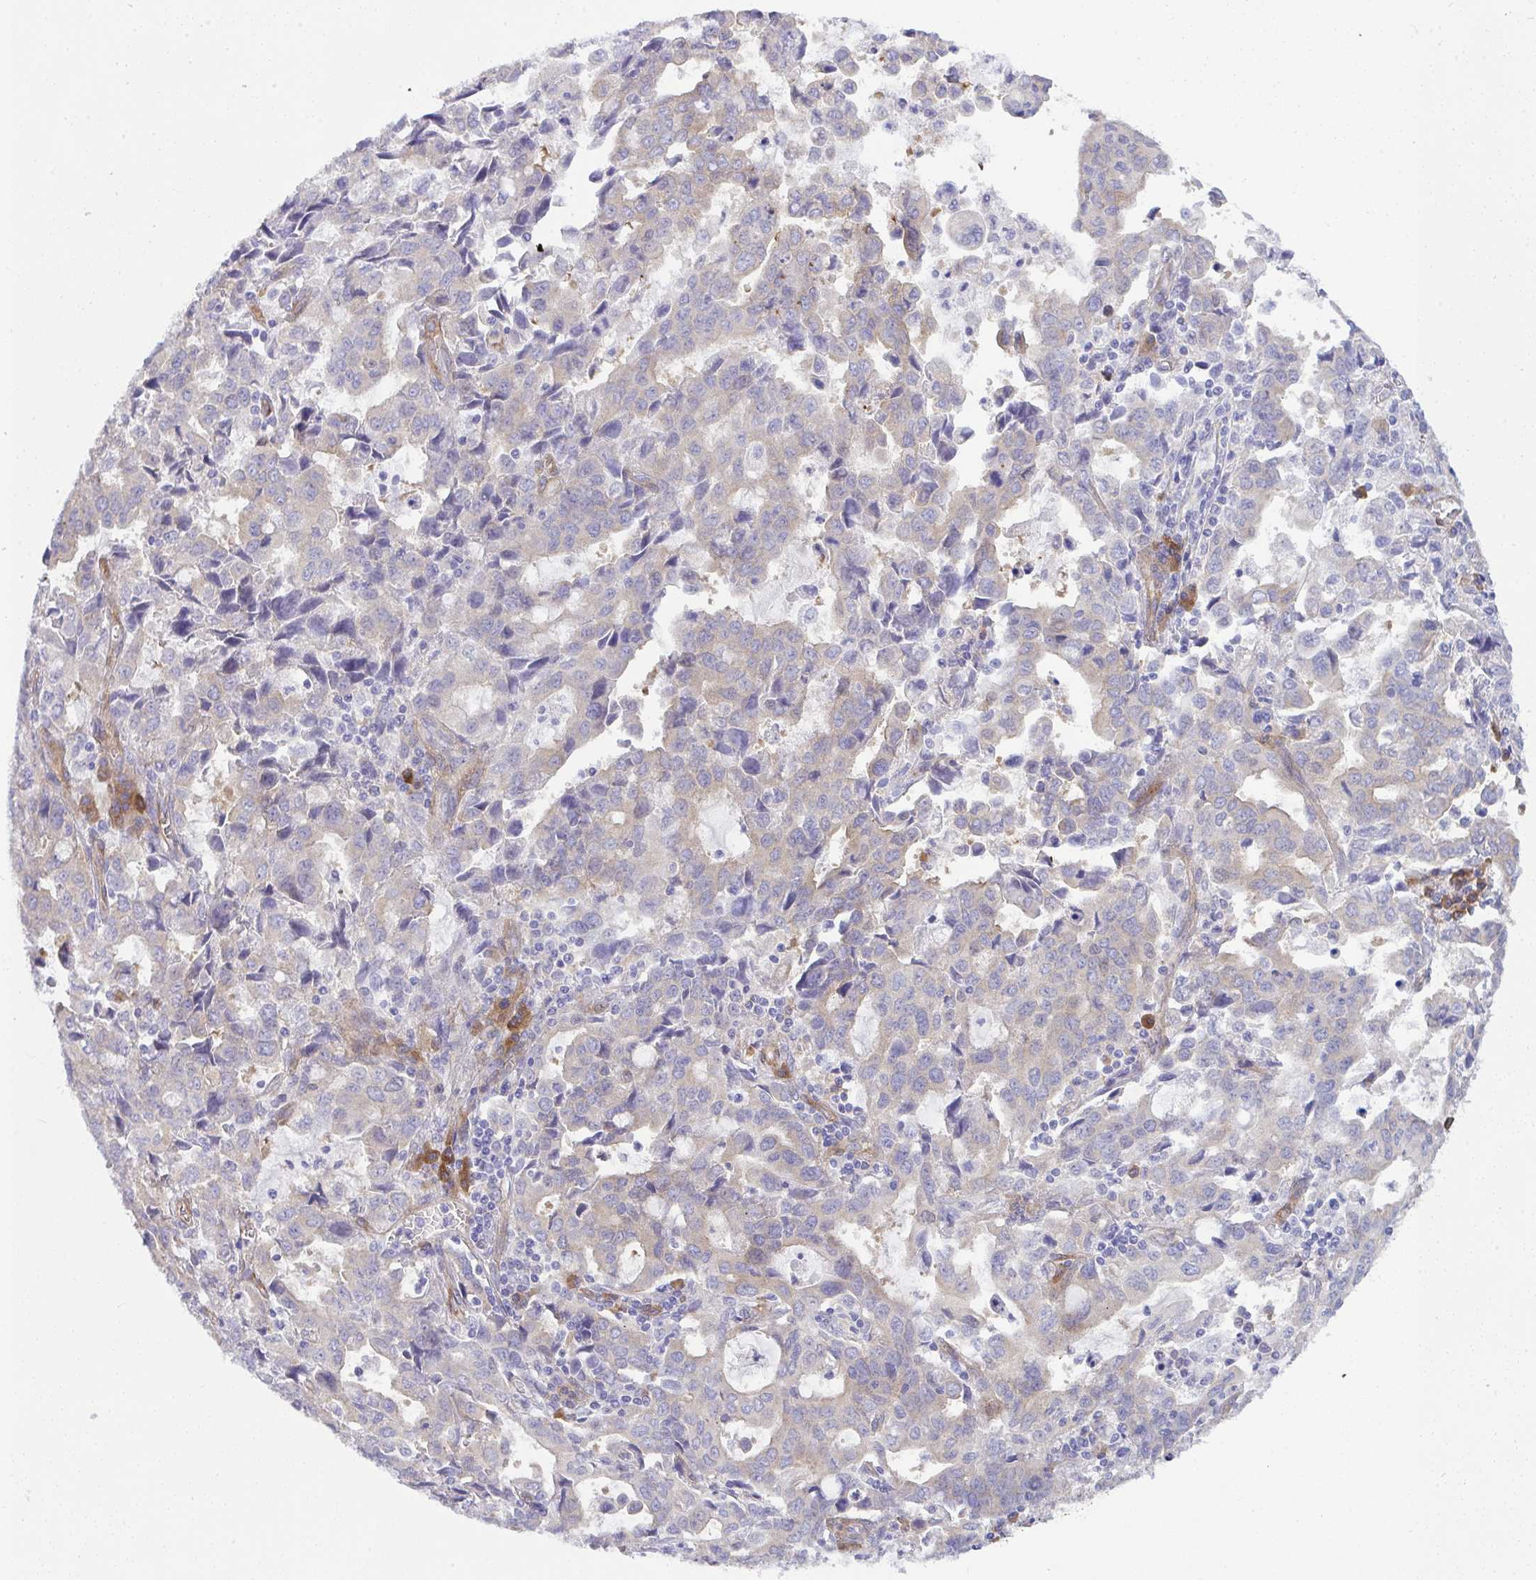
{"staining": {"intensity": "weak", "quantity": "<25%", "location": "cytoplasmic/membranous"}, "tissue": "stomach cancer", "cell_type": "Tumor cells", "image_type": "cancer", "snomed": [{"axis": "morphology", "description": "Adenocarcinoma, NOS"}, {"axis": "topography", "description": "Stomach, upper"}], "caption": "Immunohistochemical staining of stomach cancer exhibits no significant expression in tumor cells. (IHC, brightfield microscopy, high magnification).", "gene": "GAB1", "patient": {"sex": "male", "age": 85}}